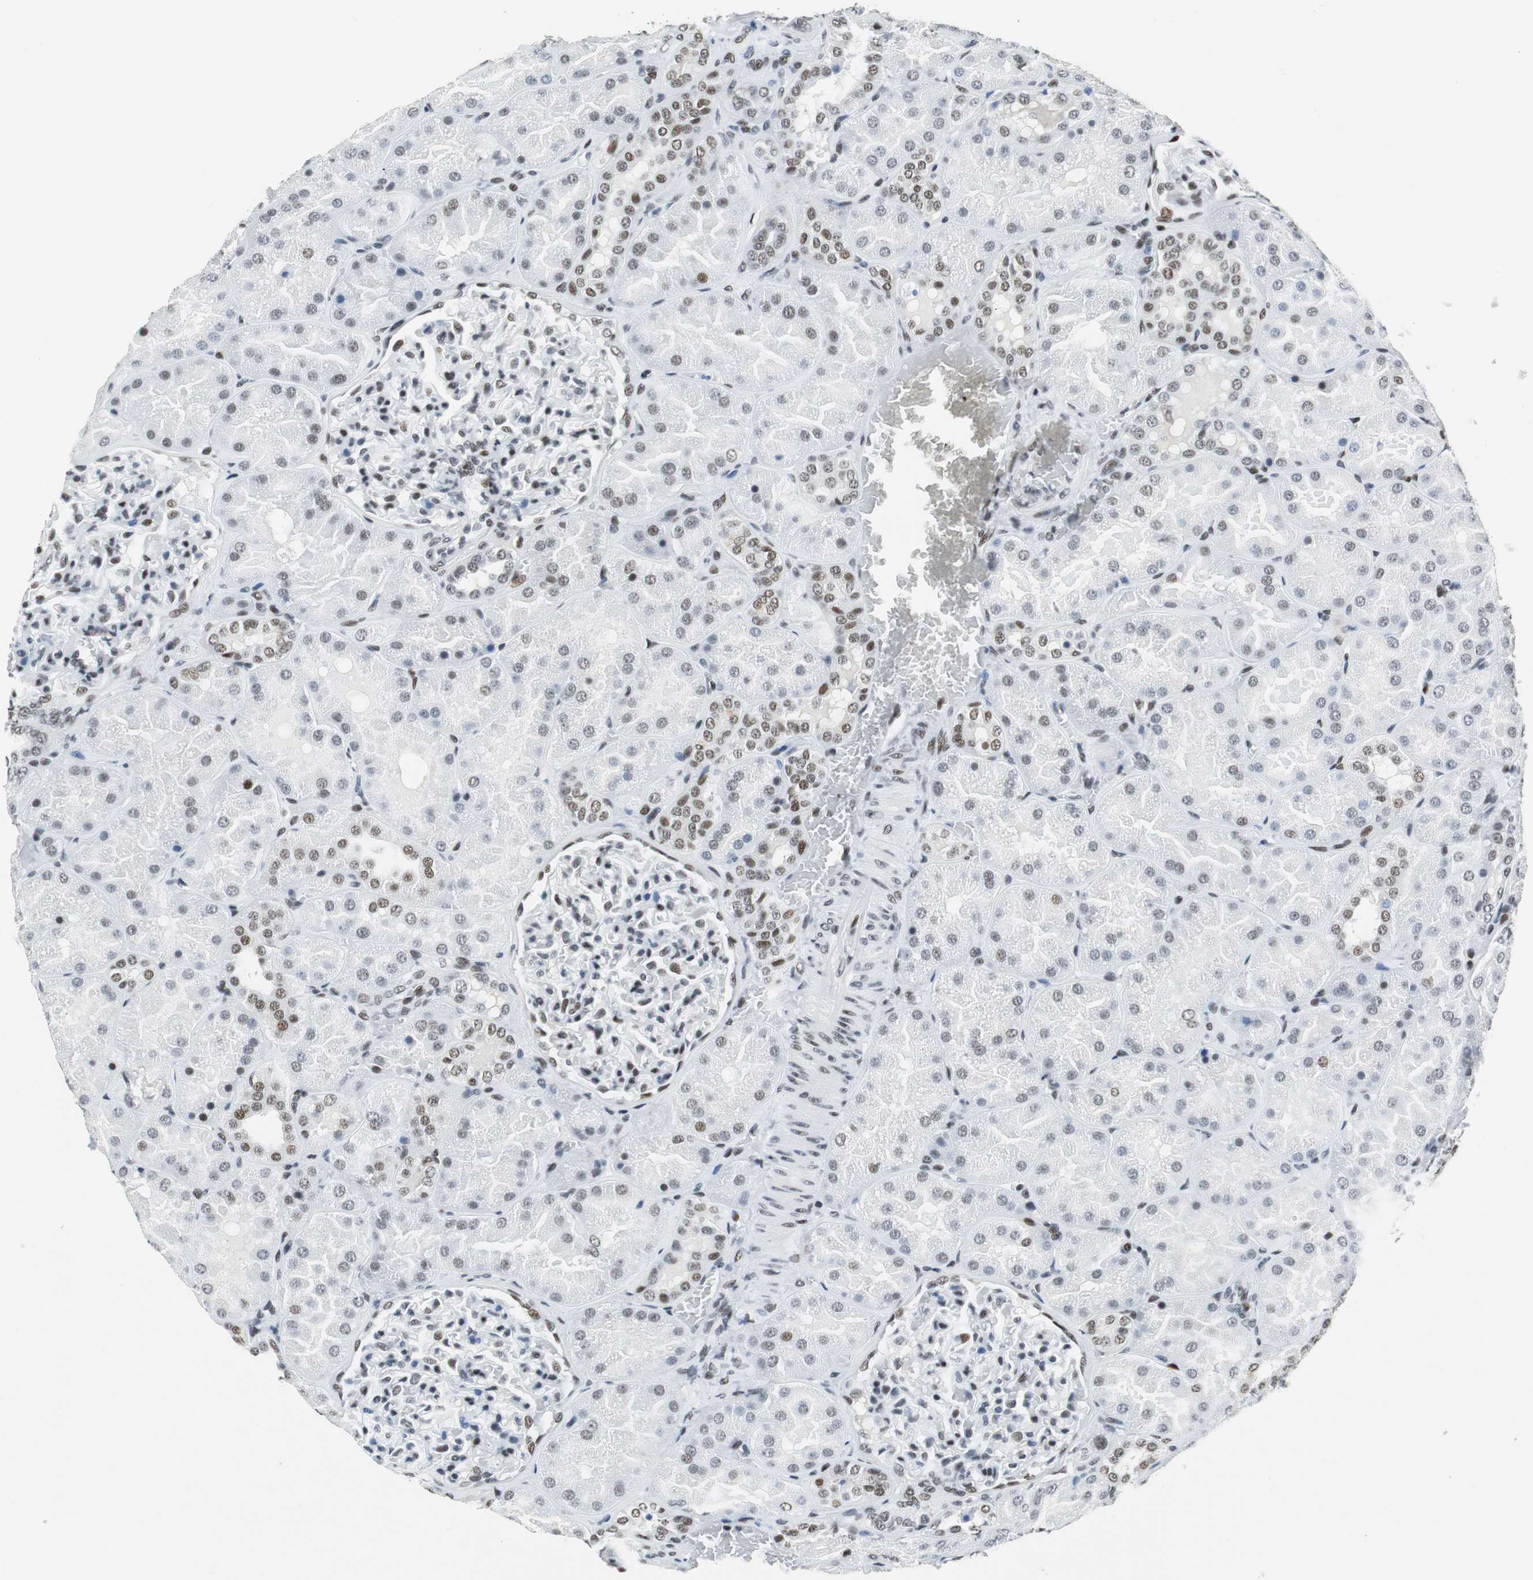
{"staining": {"intensity": "weak", "quantity": "<25%", "location": "nuclear"}, "tissue": "kidney", "cell_type": "Cells in glomeruli", "image_type": "normal", "snomed": [{"axis": "morphology", "description": "Normal tissue, NOS"}, {"axis": "topography", "description": "Kidney"}], "caption": "DAB (3,3'-diaminobenzidine) immunohistochemical staining of unremarkable human kidney shows no significant positivity in cells in glomeruli. (Brightfield microscopy of DAB immunohistochemistry (IHC) at high magnification).", "gene": "HDAC3", "patient": {"sex": "male", "age": 28}}